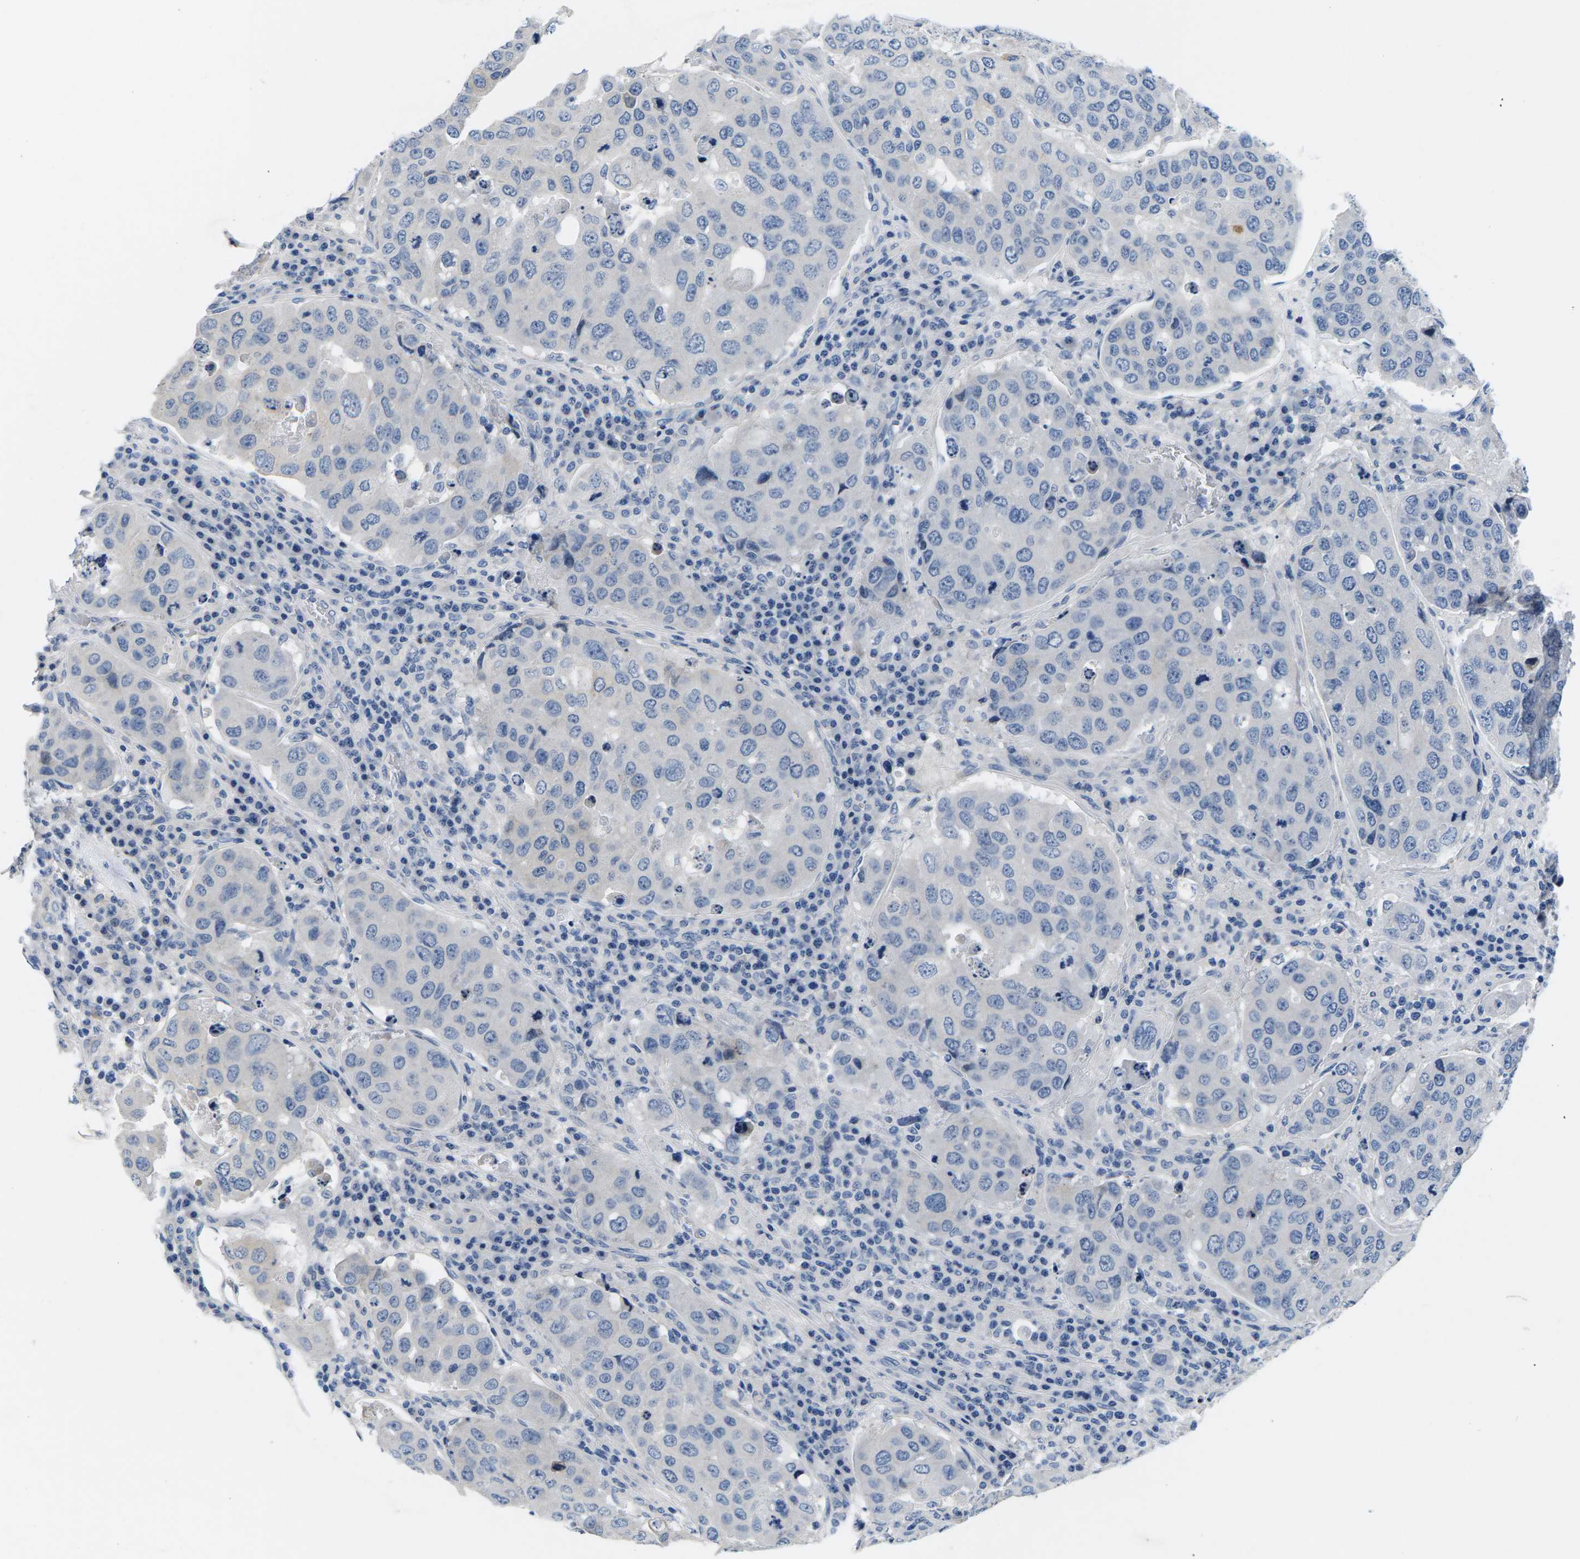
{"staining": {"intensity": "negative", "quantity": "none", "location": "none"}, "tissue": "urothelial cancer", "cell_type": "Tumor cells", "image_type": "cancer", "snomed": [{"axis": "morphology", "description": "Urothelial carcinoma, High grade"}, {"axis": "topography", "description": "Lymph node"}, {"axis": "topography", "description": "Urinary bladder"}], "caption": "Immunohistochemistry (IHC) histopathology image of neoplastic tissue: high-grade urothelial carcinoma stained with DAB (3,3'-diaminobenzidine) reveals no significant protein positivity in tumor cells.", "gene": "TSPAN2", "patient": {"sex": "male", "age": 51}}